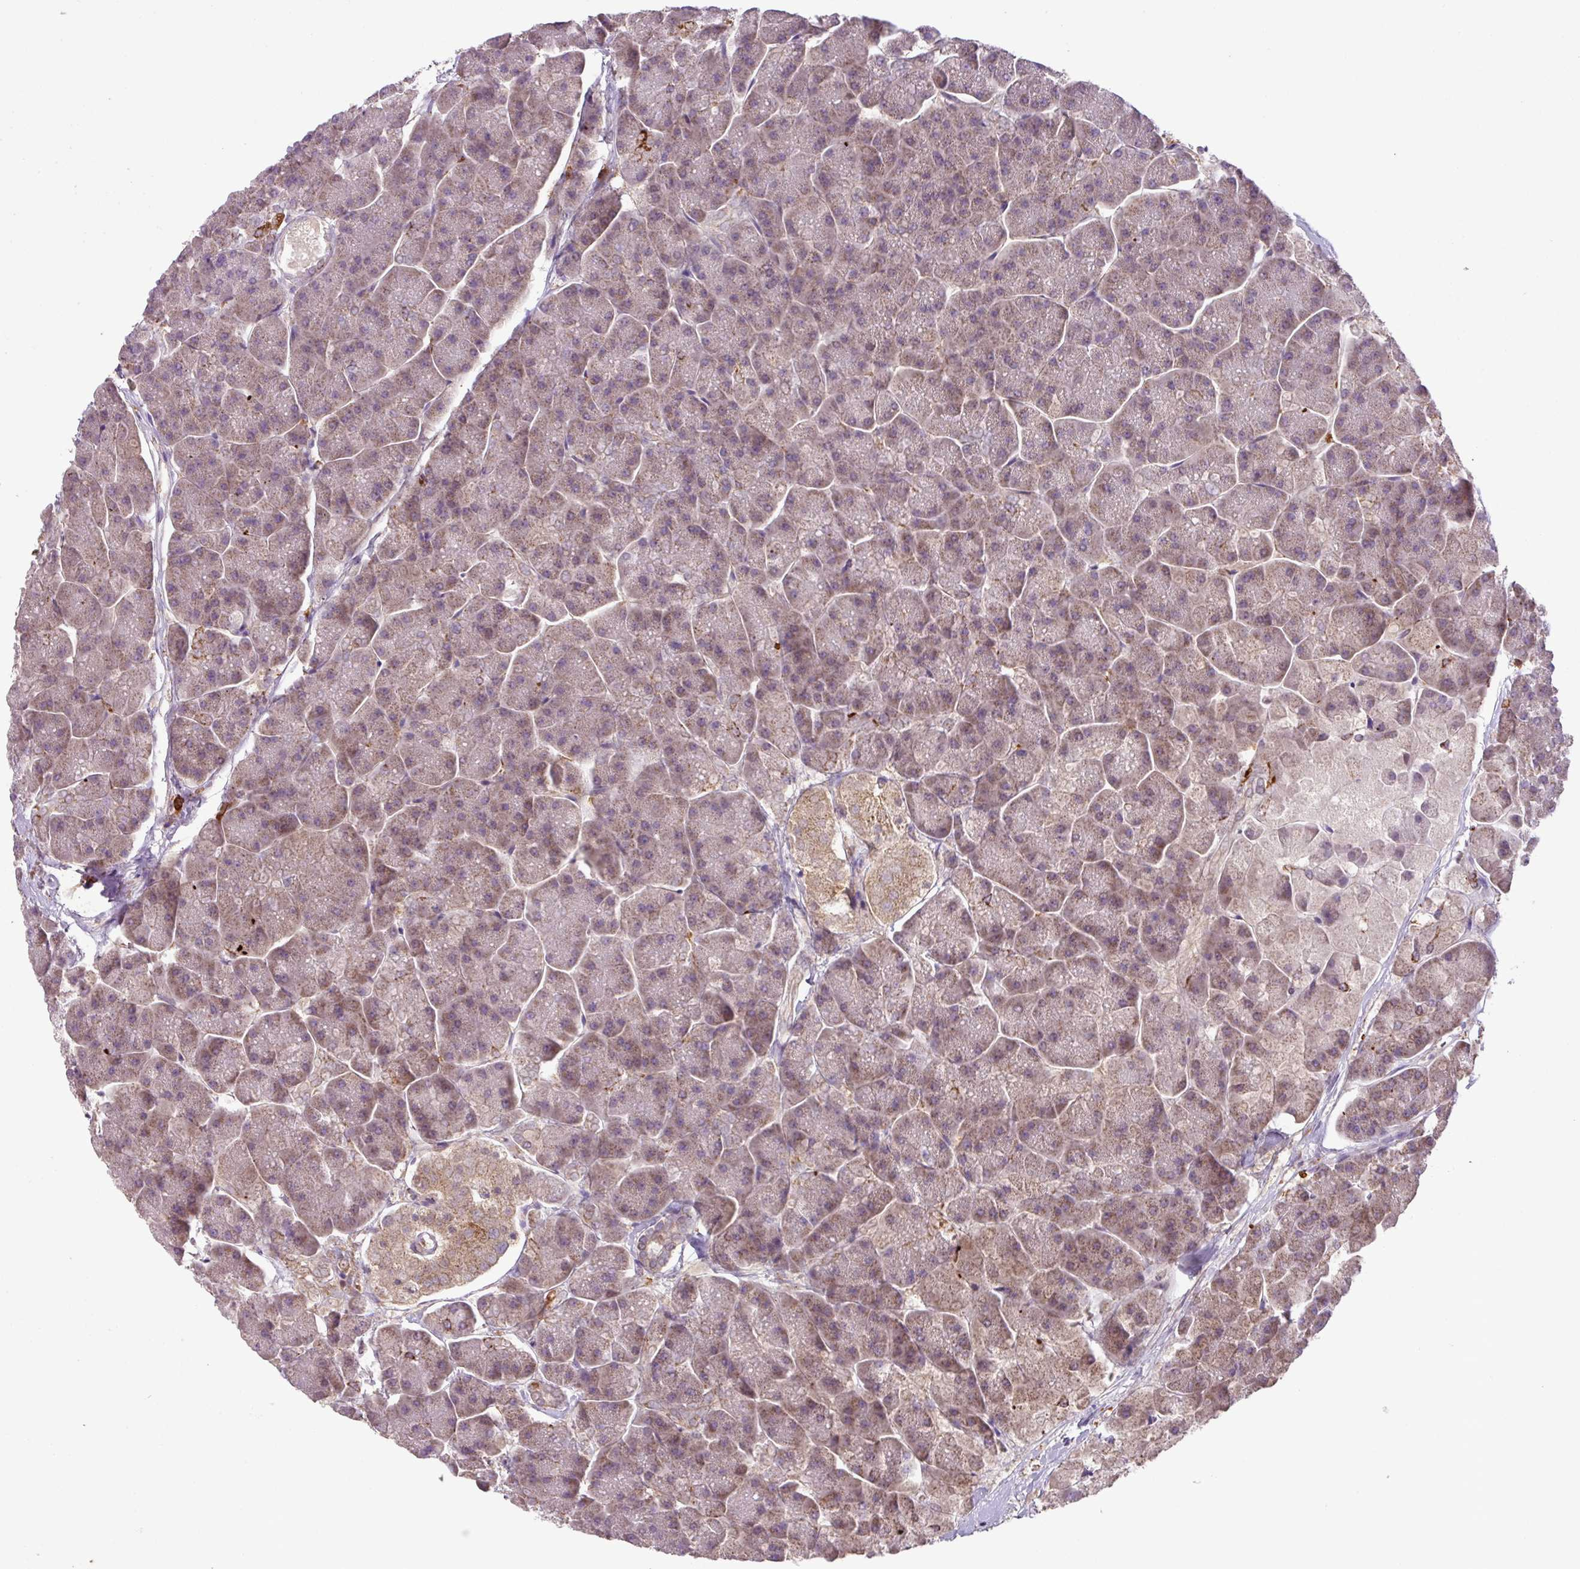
{"staining": {"intensity": "moderate", "quantity": ">75%", "location": "cytoplasmic/membranous"}, "tissue": "pancreas", "cell_type": "Exocrine glandular cells", "image_type": "normal", "snomed": [{"axis": "morphology", "description": "Normal tissue, NOS"}, {"axis": "topography", "description": "Pancreas"}, {"axis": "topography", "description": "Peripheral nerve tissue"}], "caption": "Protein staining of unremarkable pancreas reveals moderate cytoplasmic/membranous expression in approximately >75% of exocrine glandular cells.", "gene": "ZNF513", "patient": {"sex": "male", "age": 54}}